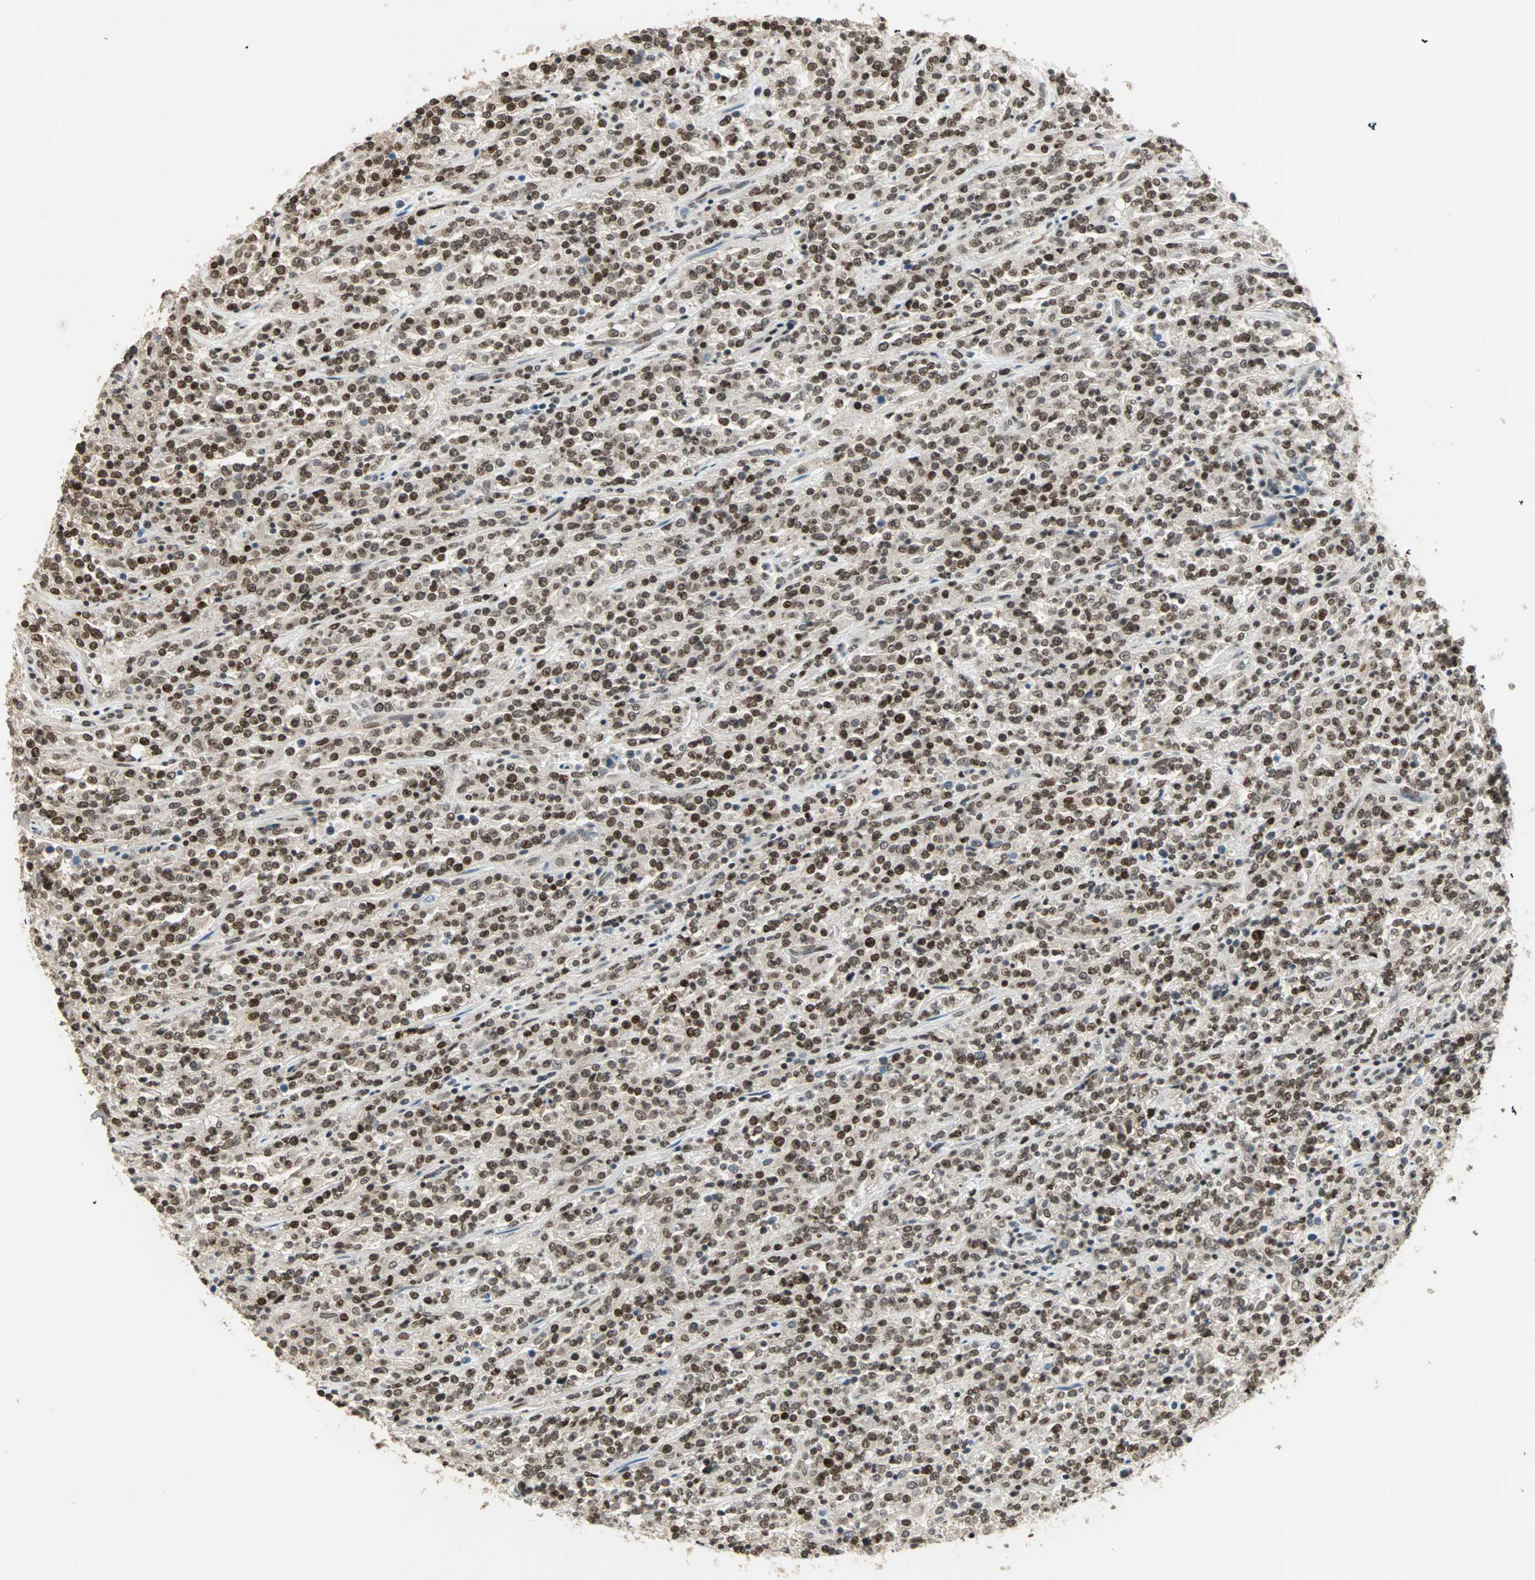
{"staining": {"intensity": "strong", "quantity": ">75%", "location": "nuclear"}, "tissue": "lymphoma", "cell_type": "Tumor cells", "image_type": "cancer", "snomed": [{"axis": "morphology", "description": "Malignant lymphoma, non-Hodgkin's type, High grade"}, {"axis": "topography", "description": "Soft tissue"}], "caption": "Malignant lymphoma, non-Hodgkin's type (high-grade) stained with immunohistochemistry shows strong nuclear positivity in approximately >75% of tumor cells. (brown staining indicates protein expression, while blue staining denotes nuclei).", "gene": "MDC1", "patient": {"sex": "male", "age": 18}}